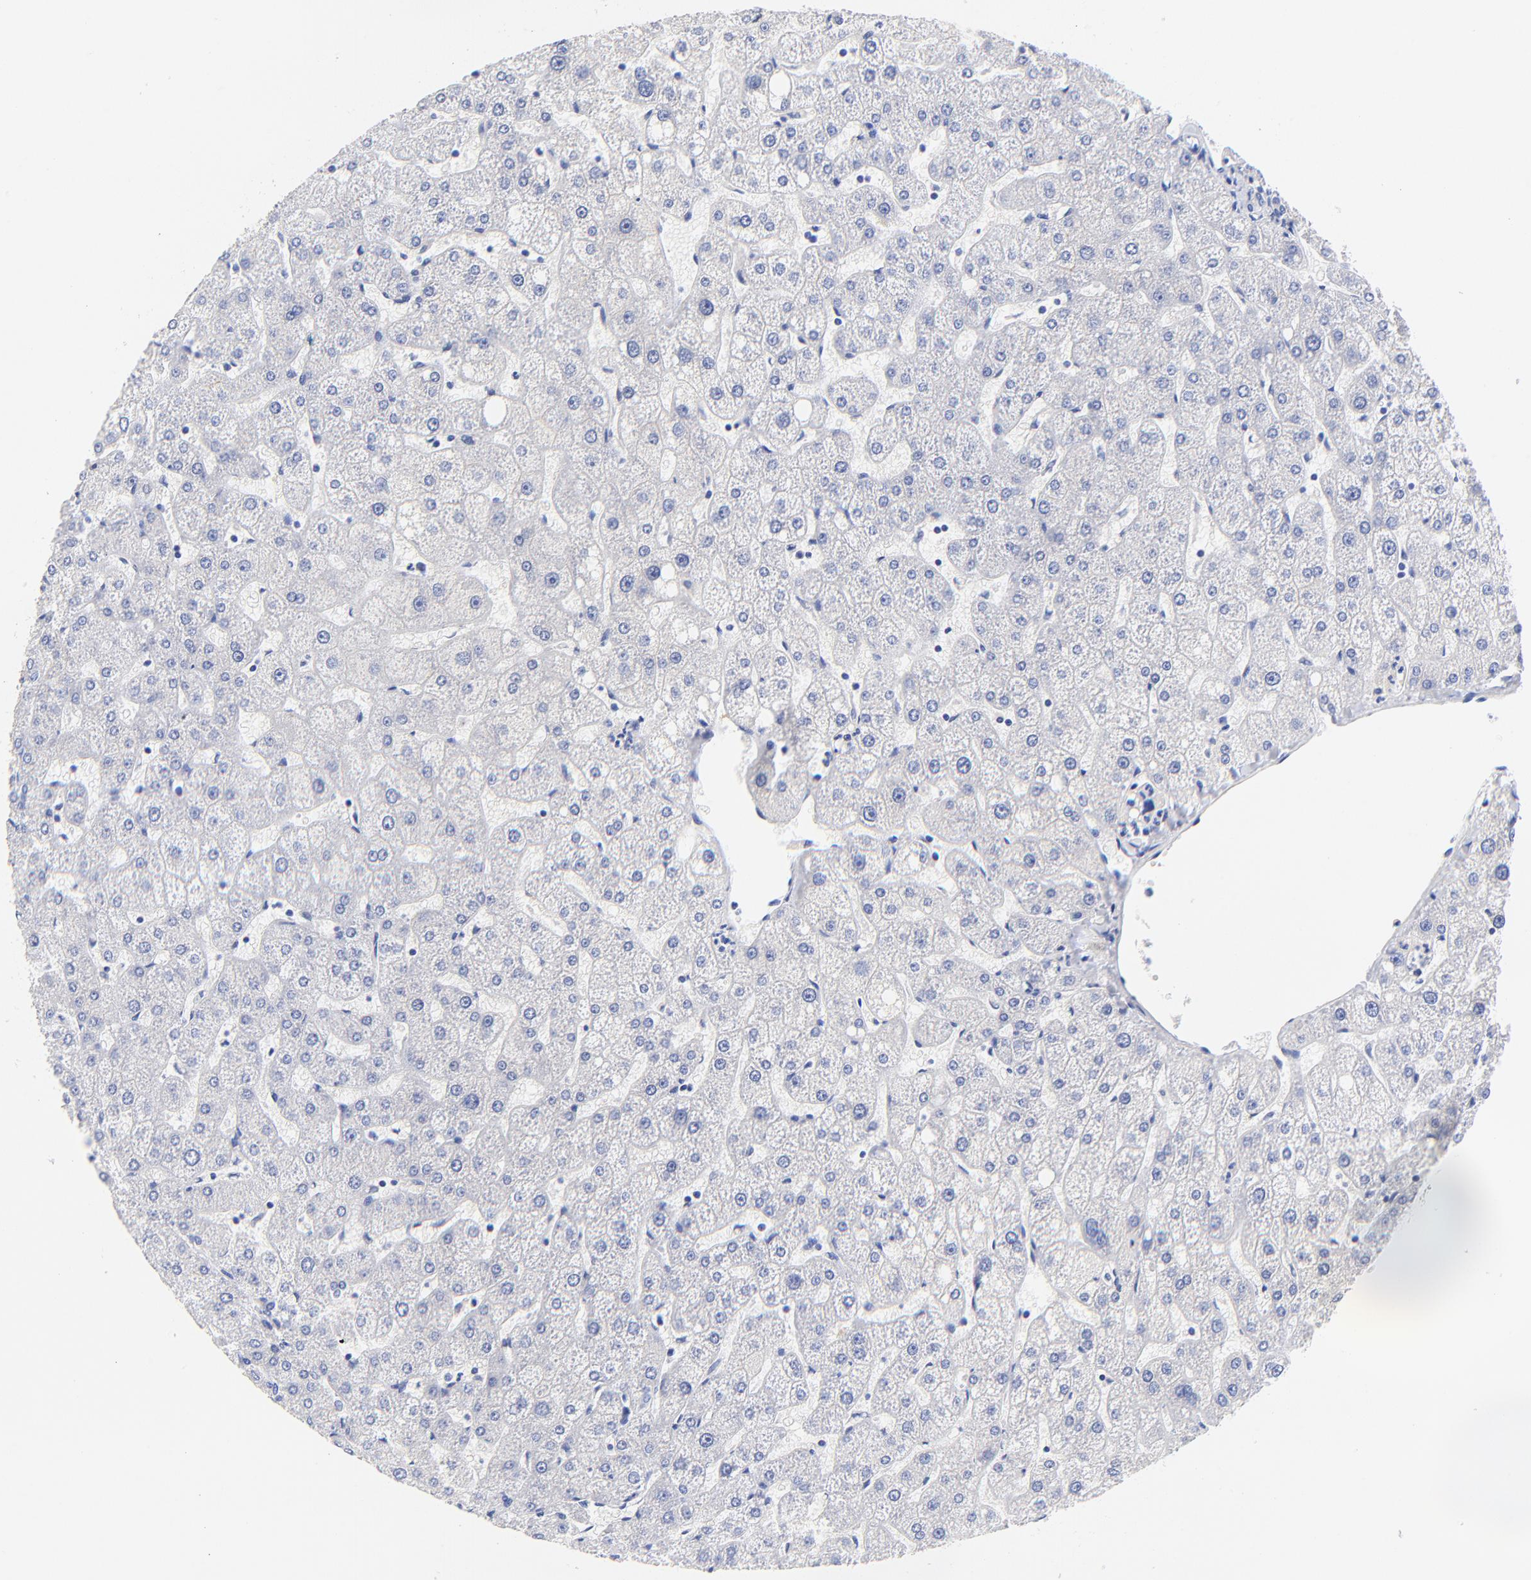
{"staining": {"intensity": "negative", "quantity": "none", "location": "none"}, "tissue": "liver", "cell_type": "Cholangiocytes", "image_type": "normal", "snomed": [{"axis": "morphology", "description": "Normal tissue, NOS"}, {"axis": "topography", "description": "Liver"}], "caption": "DAB immunohistochemical staining of unremarkable liver displays no significant positivity in cholangiocytes.", "gene": "HORMAD2", "patient": {"sex": "male", "age": 67}}